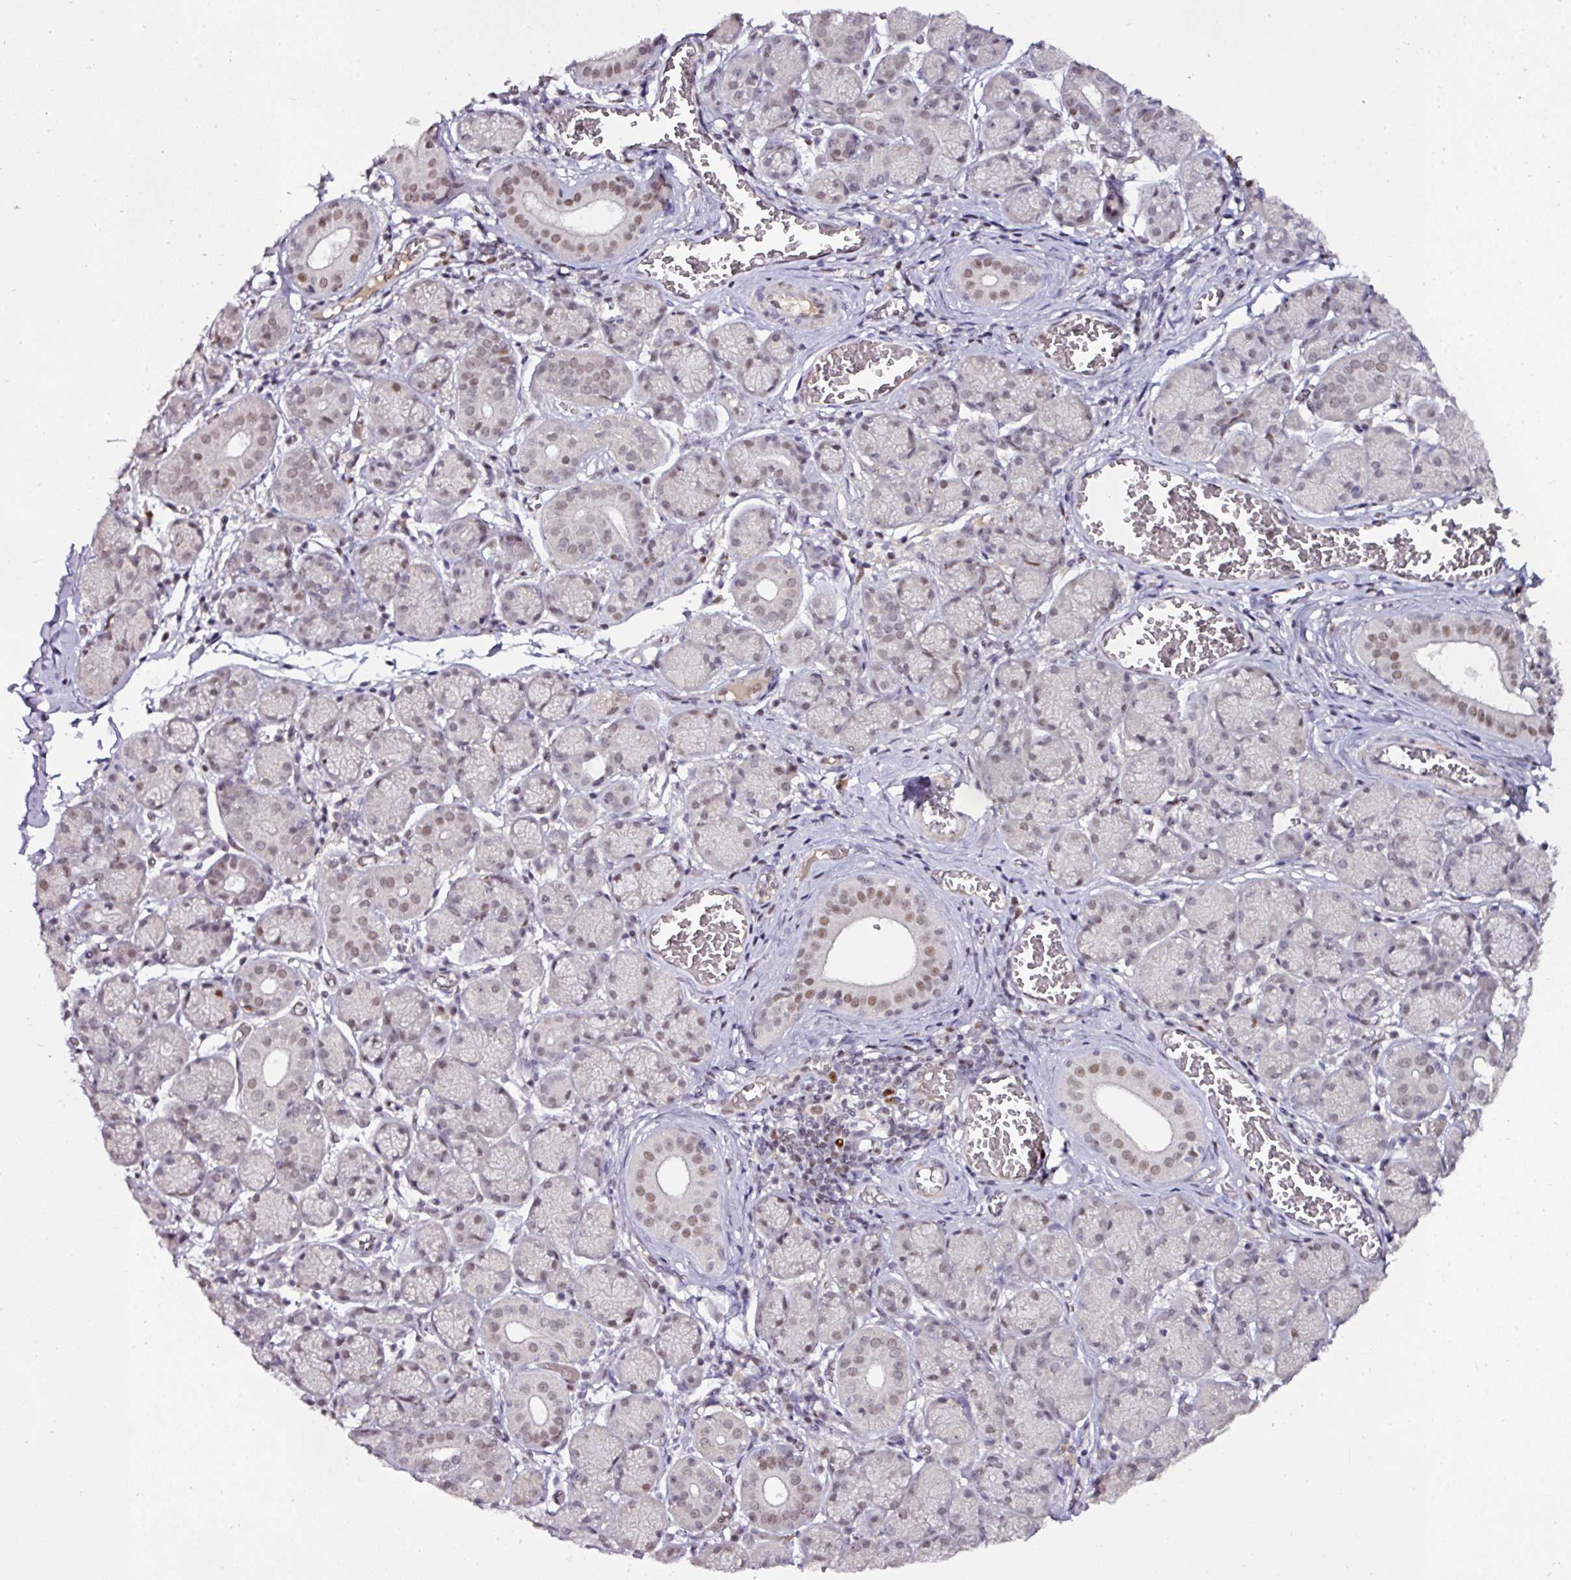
{"staining": {"intensity": "weak", "quantity": "25%-75%", "location": "nuclear"}, "tissue": "salivary gland", "cell_type": "Glandular cells", "image_type": "normal", "snomed": [{"axis": "morphology", "description": "Normal tissue, NOS"}, {"axis": "topography", "description": "Salivary gland"}], "caption": "Immunohistochemistry staining of unremarkable salivary gland, which exhibits low levels of weak nuclear positivity in approximately 25%-75% of glandular cells indicating weak nuclear protein positivity. The staining was performed using DAB (3,3'-diaminobenzidine) (brown) for protein detection and nuclei were counterstained in hematoxylin (blue).", "gene": "KLF16", "patient": {"sex": "female", "age": 24}}